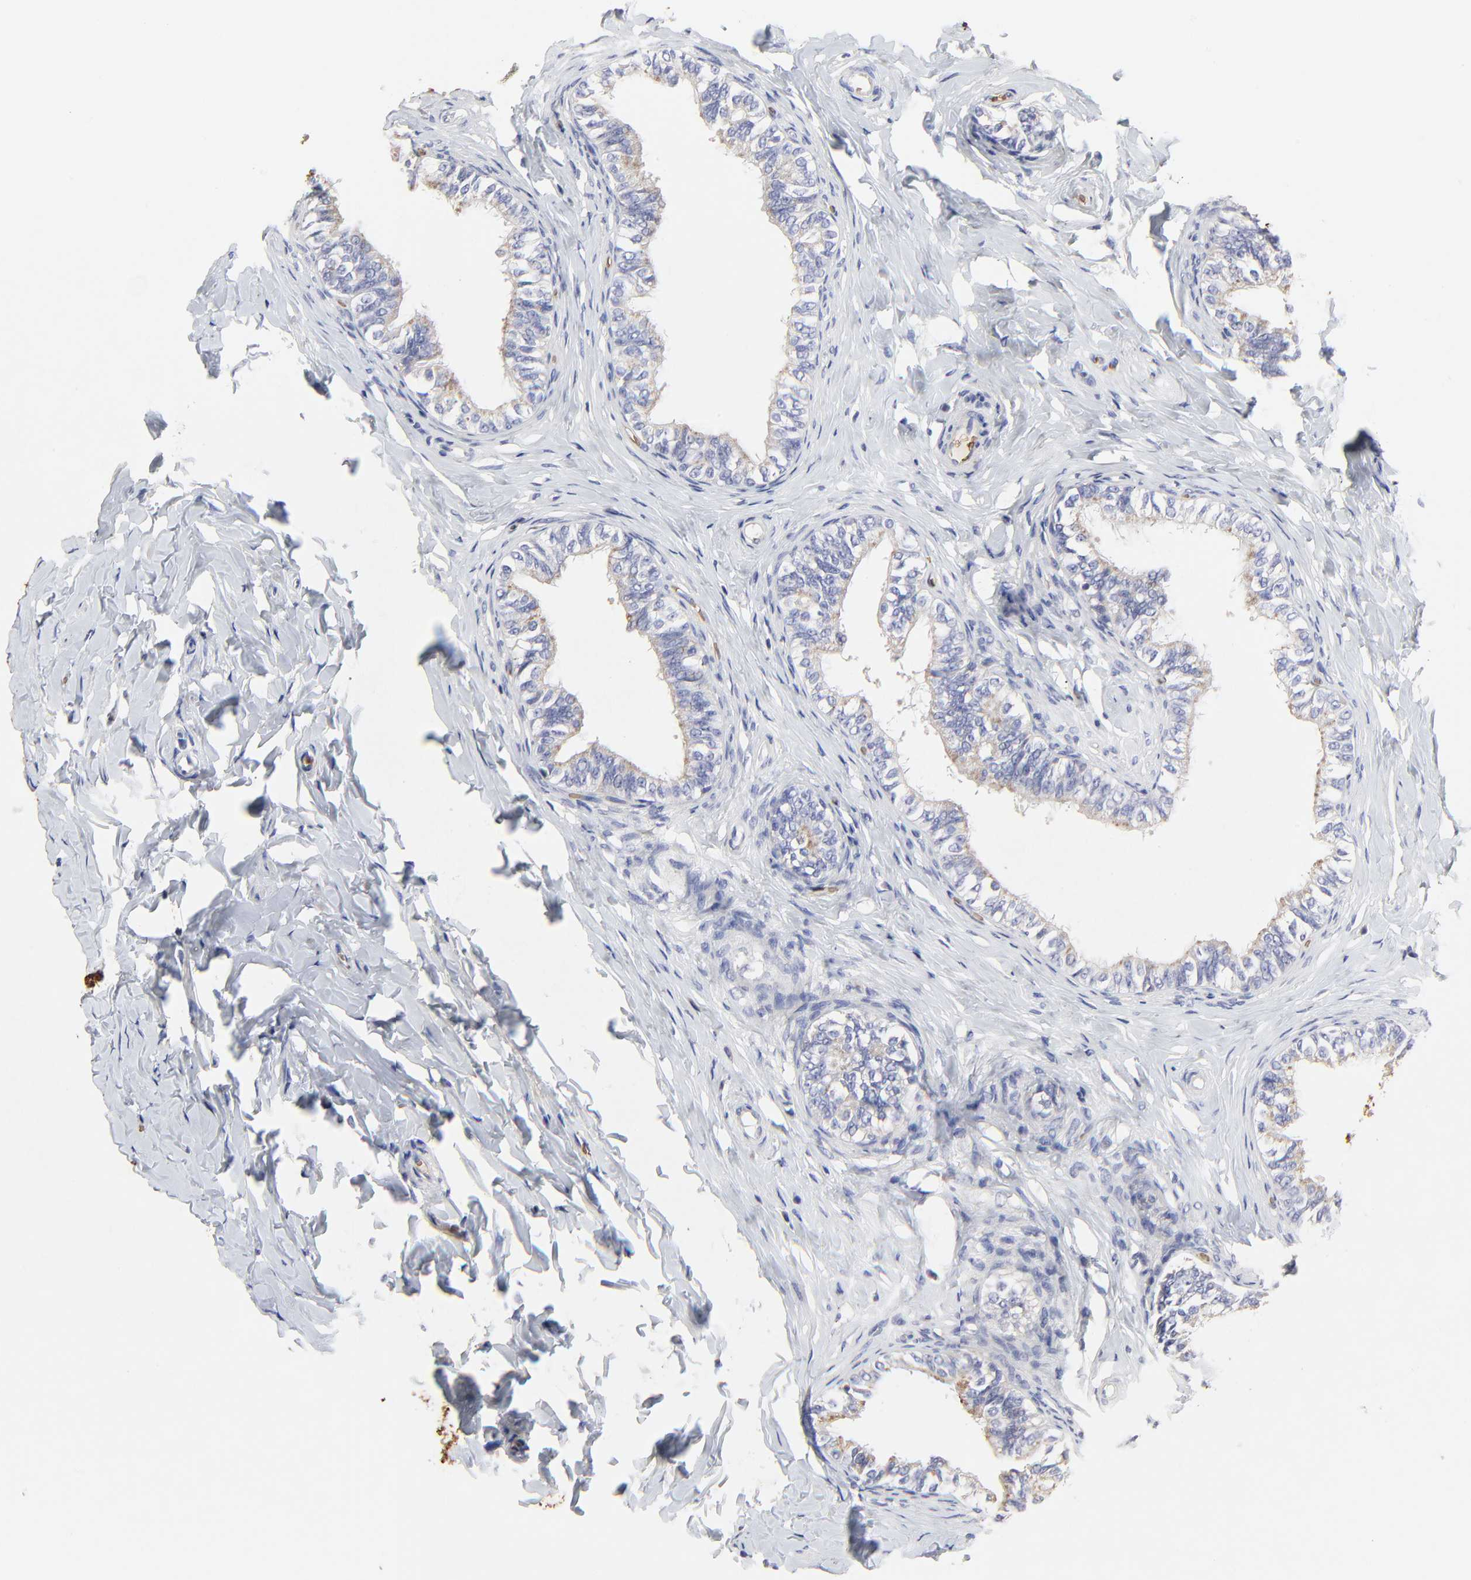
{"staining": {"intensity": "weak", "quantity": "25%-75%", "location": "cytoplasmic/membranous"}, "tissue": "epididymis", "cell_type": "Glandular cells", "image_type": "normal", "snomed": [{"axis": "morphology", "description": "Normal tissue, NOS"}, {"axis": "topography", "description": "Soft tissue"}, {"axis": "topography", "description": "Epididymis"}], "caption": "IHC (DAB) staining of benign epididymis demonstrates weak cytoplasmic/membranous protein expression in approximately 25%-75% of glandular cells. Nuclei are stained in blue.", "gene": "PAG1", "patient": {"sex": "male", "age": 26}}